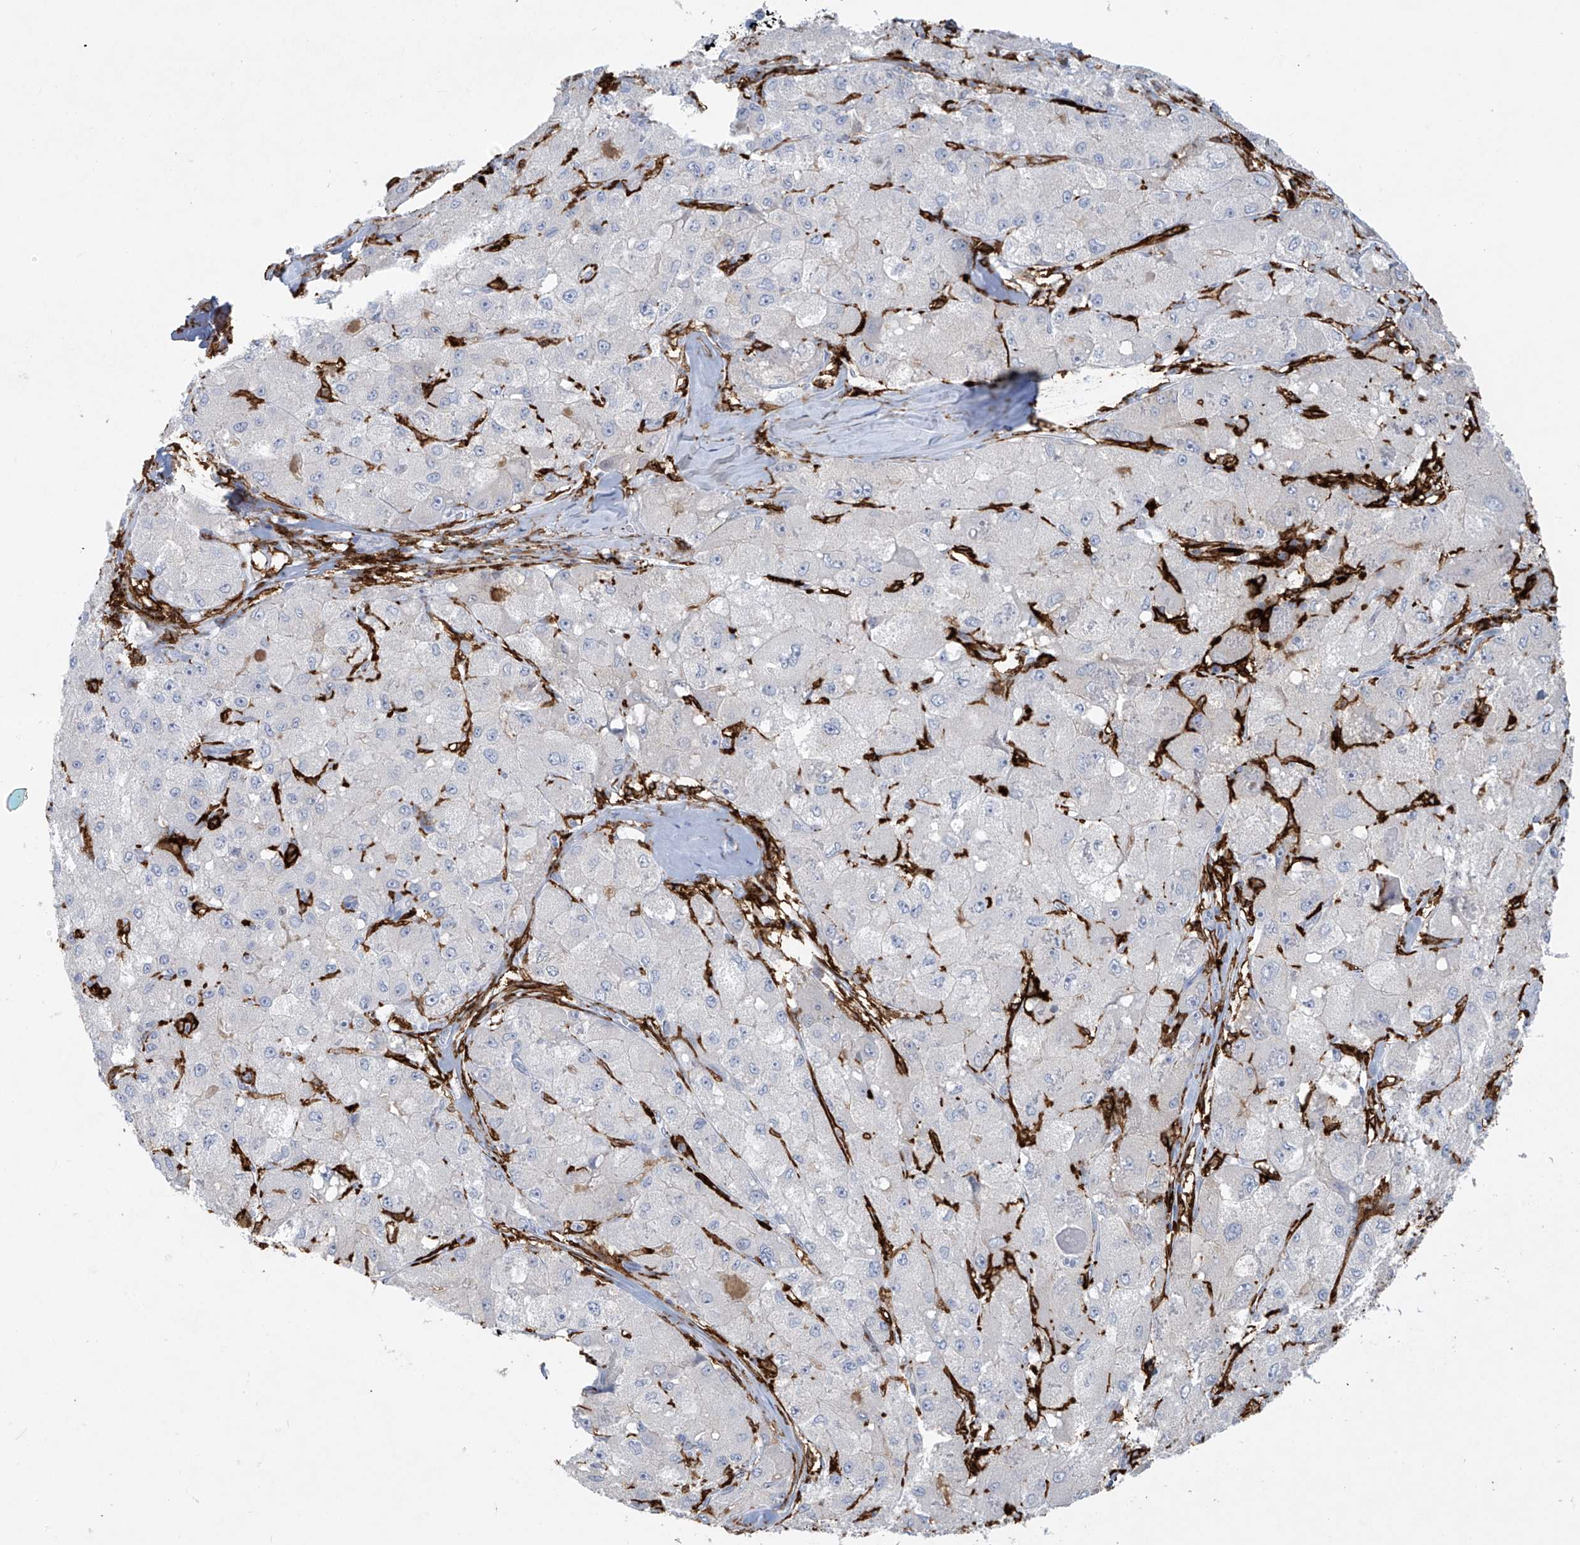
{"staining": {"intensity": "negative", "quantity": "none", "location": "none"}, "tissue": "liver cancer", "cell_type": "Tumor cells", "image_type": "cancer", "snomed": [{"axis": "morphology", "description": "Carcinoma, Hepatocellular, NOS"}, {"axis": "topography", "description": "Liver"}], "caption": "The photomicrograph demonstrates no staining of tumor cells in liver cancer. Brightfield microscopy of immunohistochemistry stained with DAB (3,3'-diaminobenzidine) (brown) and hematoxylin (blue), captured at high magnification.", "gene": "FCGR3A", "patient": {"sex": "male", "age": 80}}